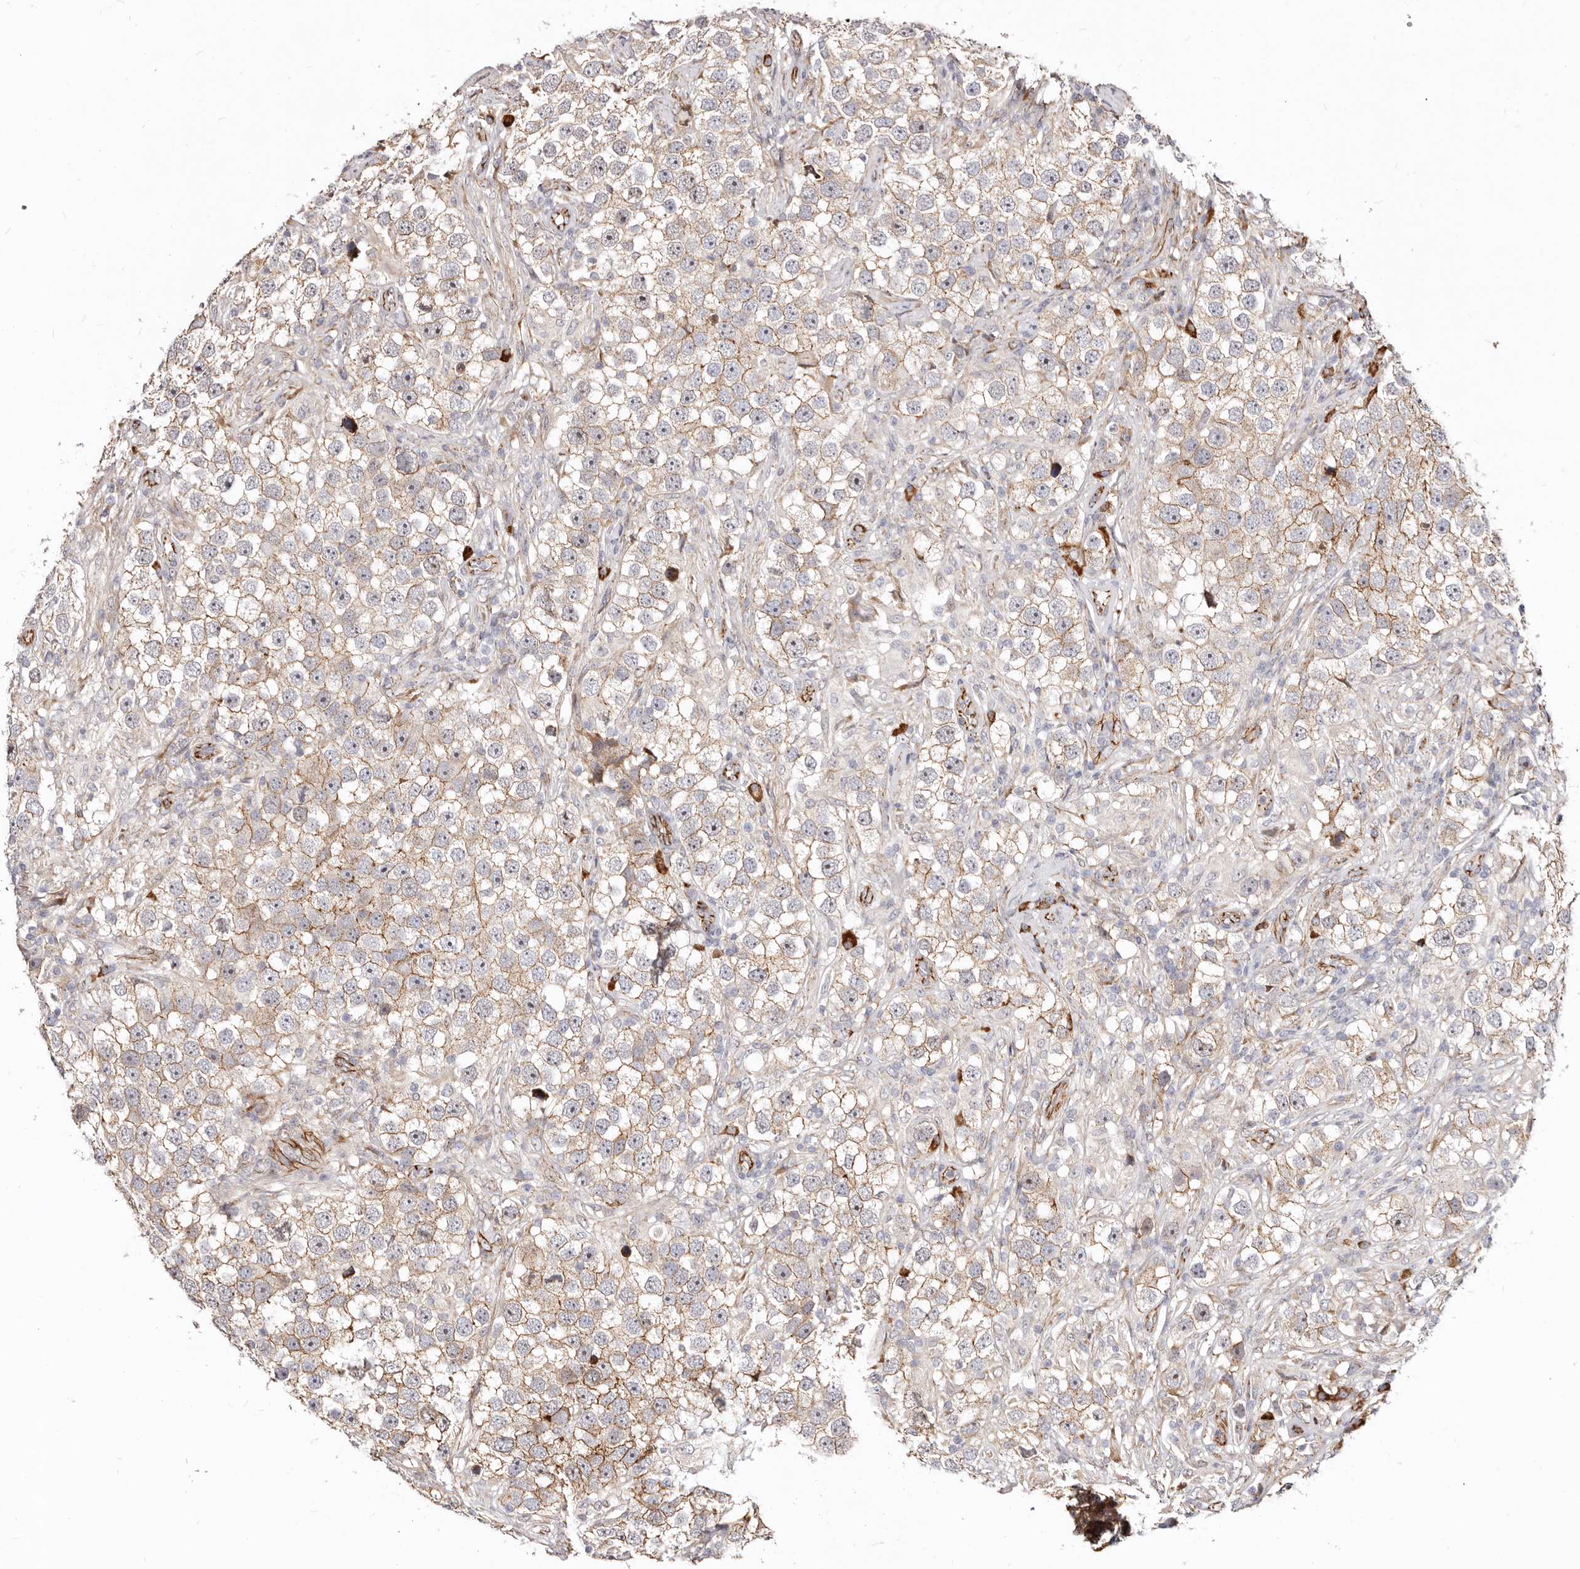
{"staining": {"intensity": "moderate", "quantity": ">75%", "location": "cytoplasmic/membranous"}, "tissue": "testis cancer", "cell_type": "Tumor cells", "image_type": "cancer", "snomed": [{"axis": "morphology", "description": "Seminoma, NOS"}, {"axis": "topography", "description": "Testis"}], "caption": "About >75% of tumor cells in human testis seminoma display moderate cytoplasmic/membranous protein positivity as visualized by brown immunohistochemical staining.", "gene": "CTNNB1", "patient": {"sex": "male", "age": 49}}